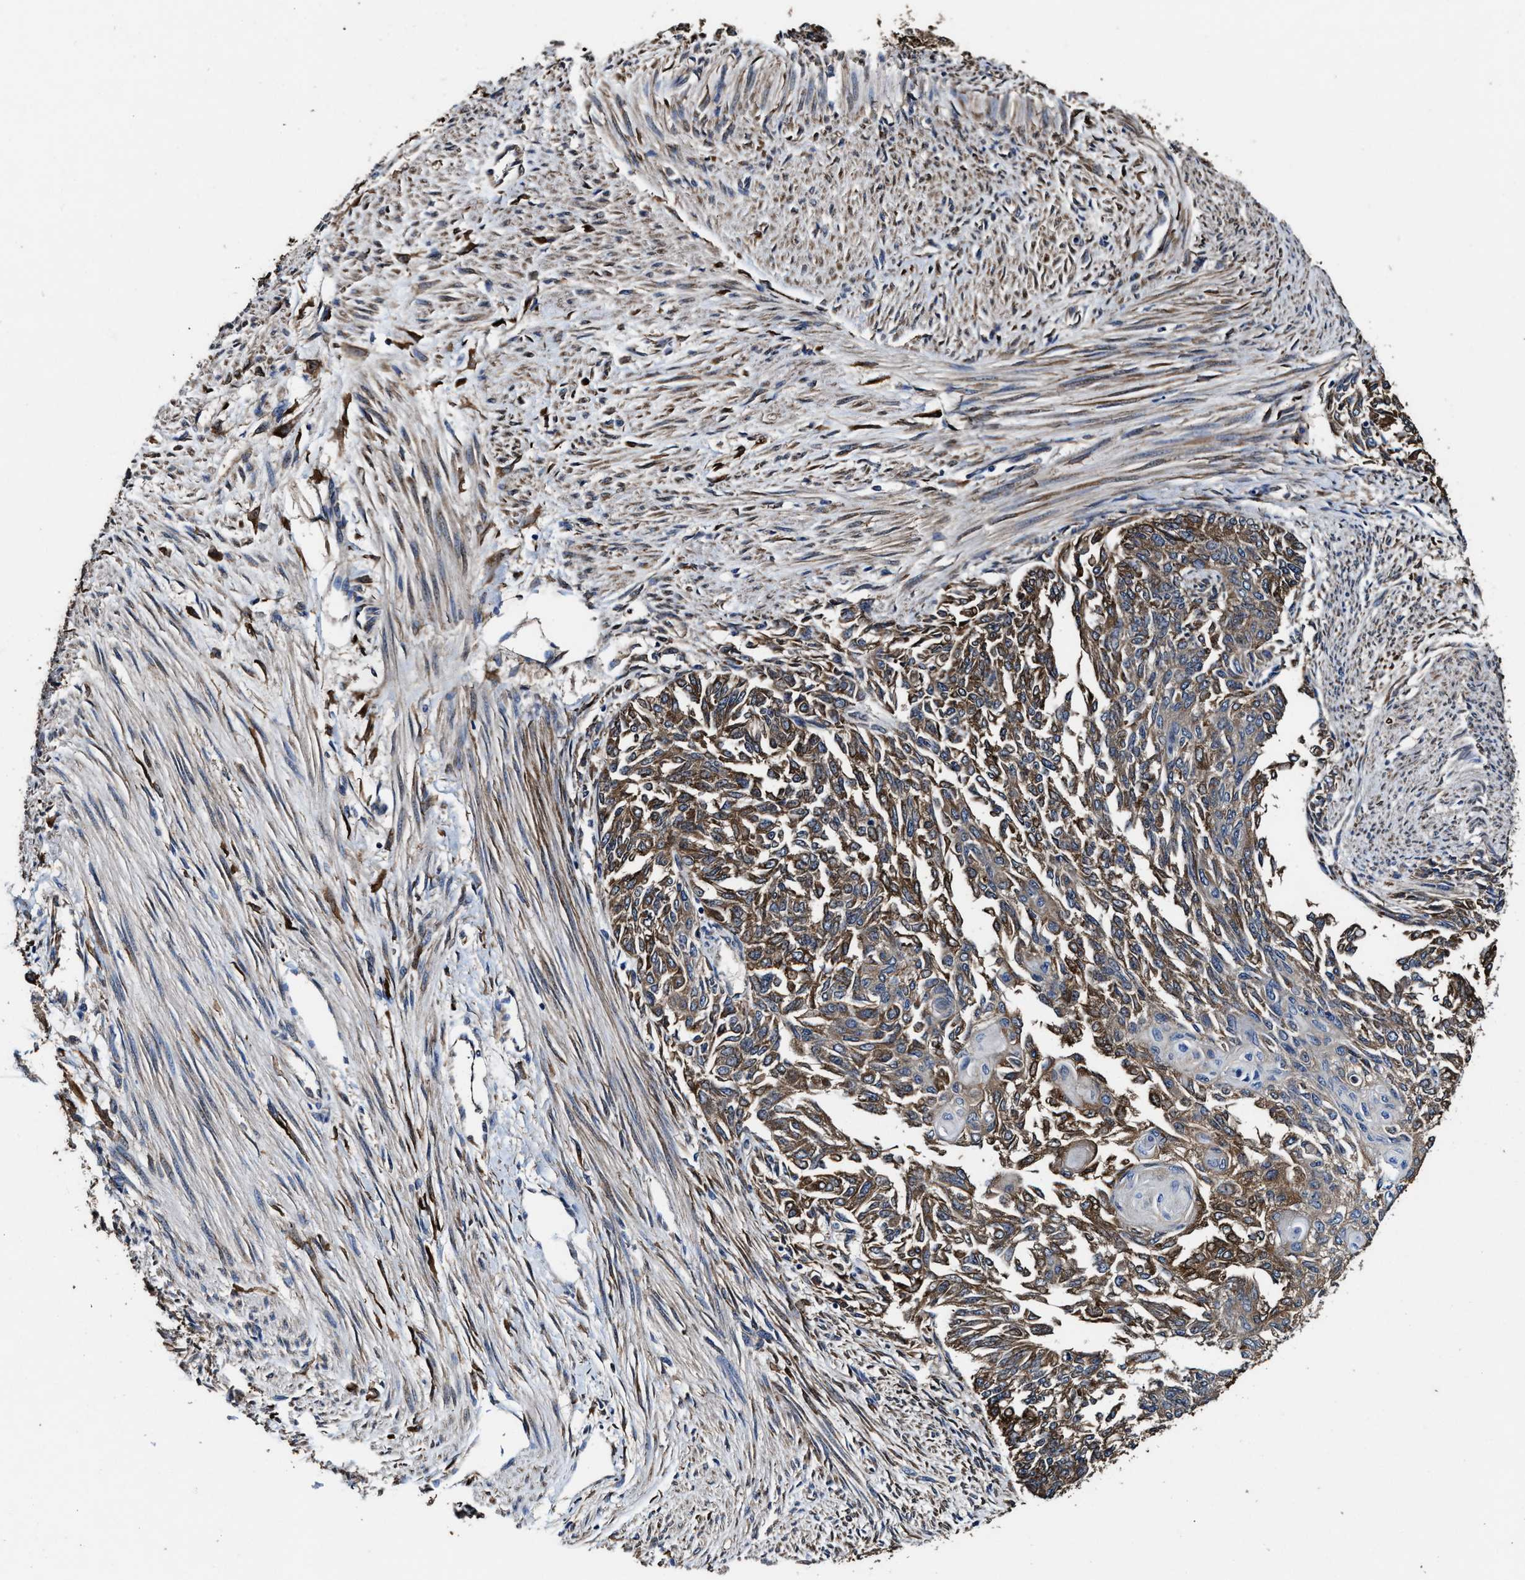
{"staining": {"intensity": "strong", "quantity": ">75%", "location": "cytoplasmic/membranous"}, "tissue": "endometrial cancer", "cell_type": "Tumor cells", "image_type": "cancer", "snomed": [{"axis": "morphology", "description": "Adenocarcinoma, NOS"}, {"axis": "topography", "description": "Endometrium"}], "caption": "Tumor cells exhibit high levels of strong cytoplasmic/membranous expression in about >75% of cells in human adenocarcinoma (endometrial).", "gene": "IDNK", "patient": {"sex": "female", "age": 32}}